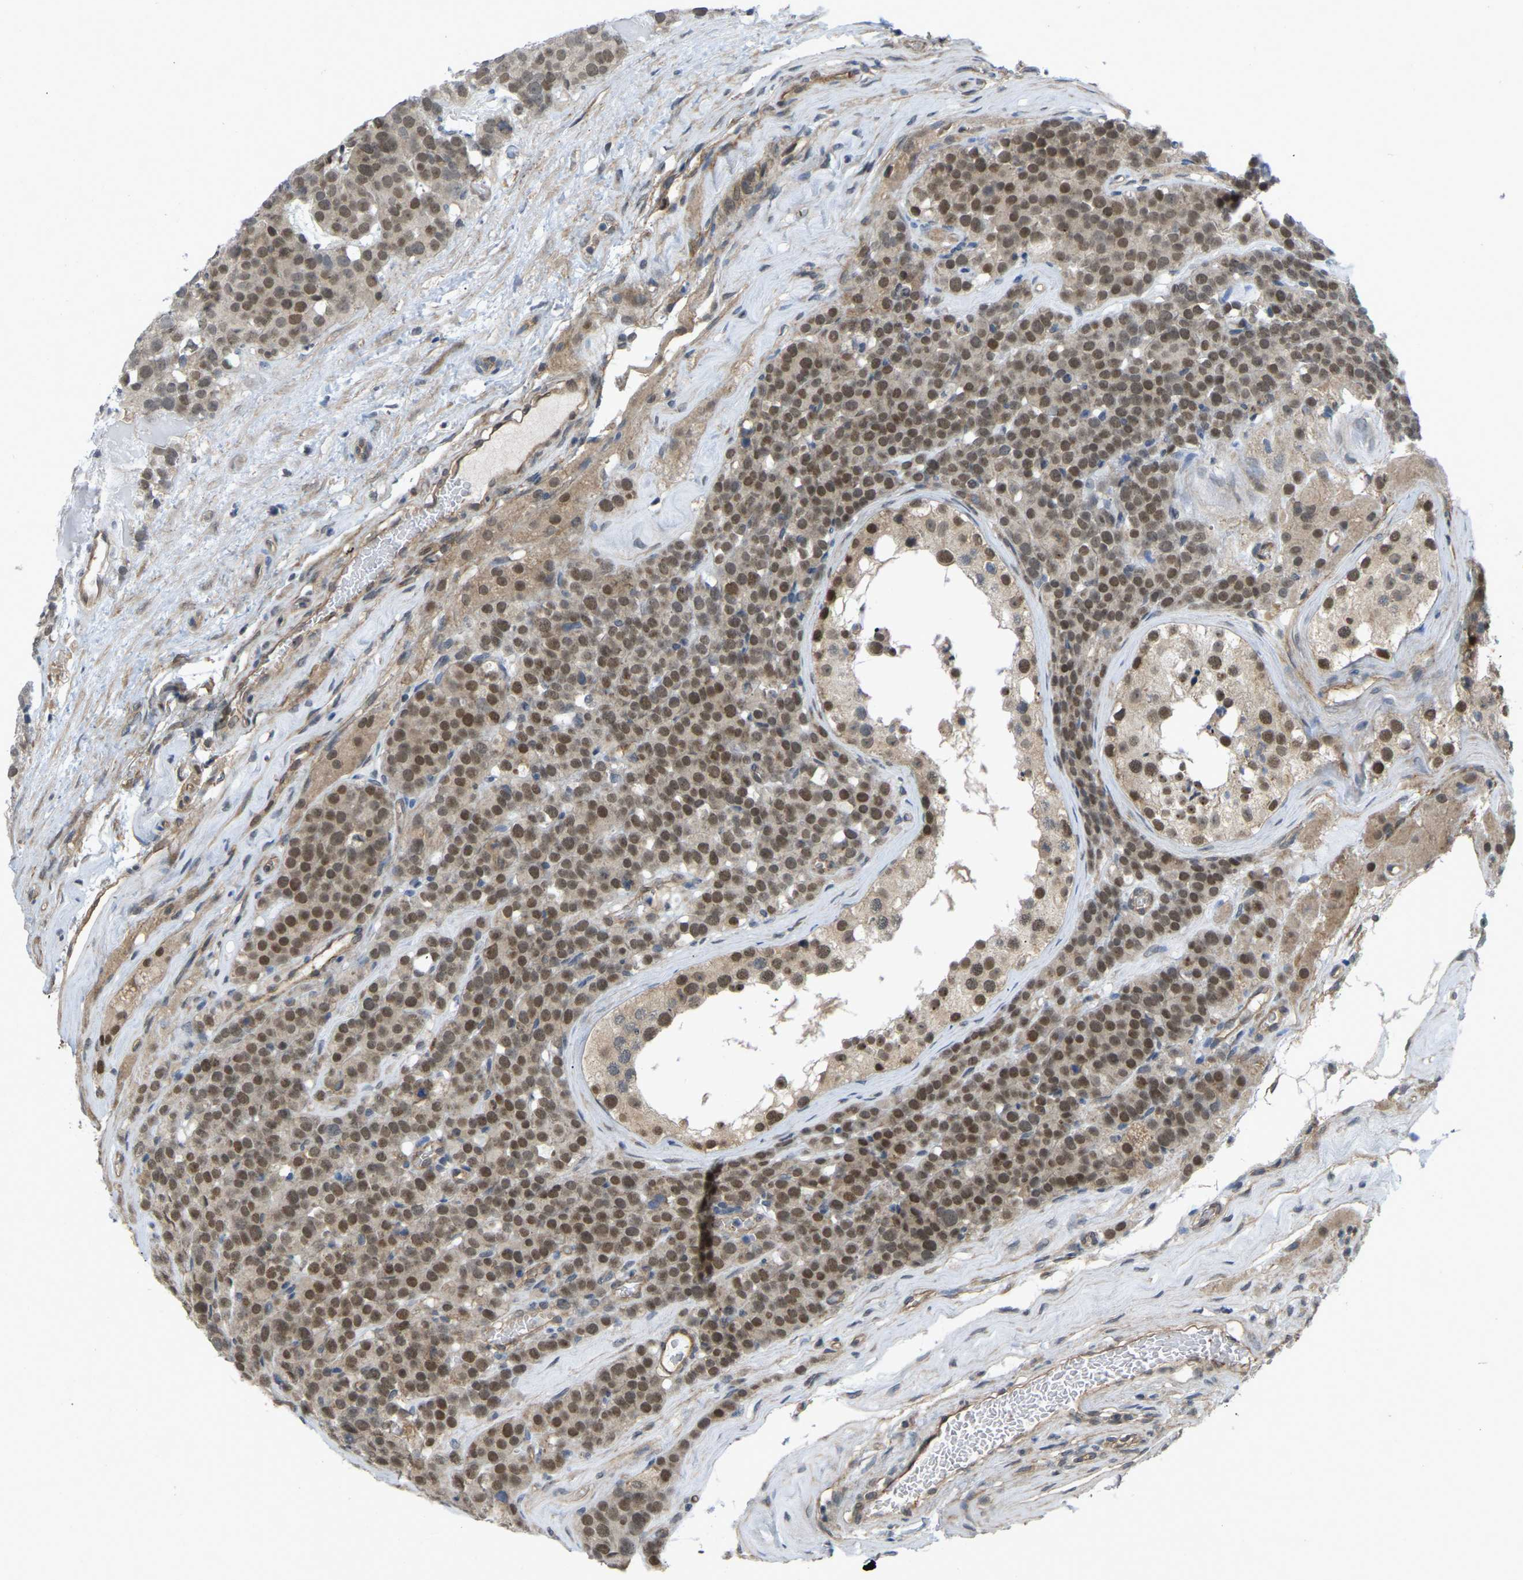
{"staining": {"intensity": "moderate", "quantity": ">75%", "location": "nuclear"}, "tissue": "testis cancer", "cell_type": "Tumor cells", "image_type": "cancer", "snomed": [{"axis": "morphology", "description": "Seminoma, NOS"}, {"axis": "topography", "description": "Testis"}], "caption": "A high-resolution histopathology image shows immunohistochemistry staining of testis cancer (seminoma), which demonstrates moderate nuclear positivity in approximately >75% of tumor cells.", "gene": "SERPINB5", "patient": {"sex": "male", "age": 71}}